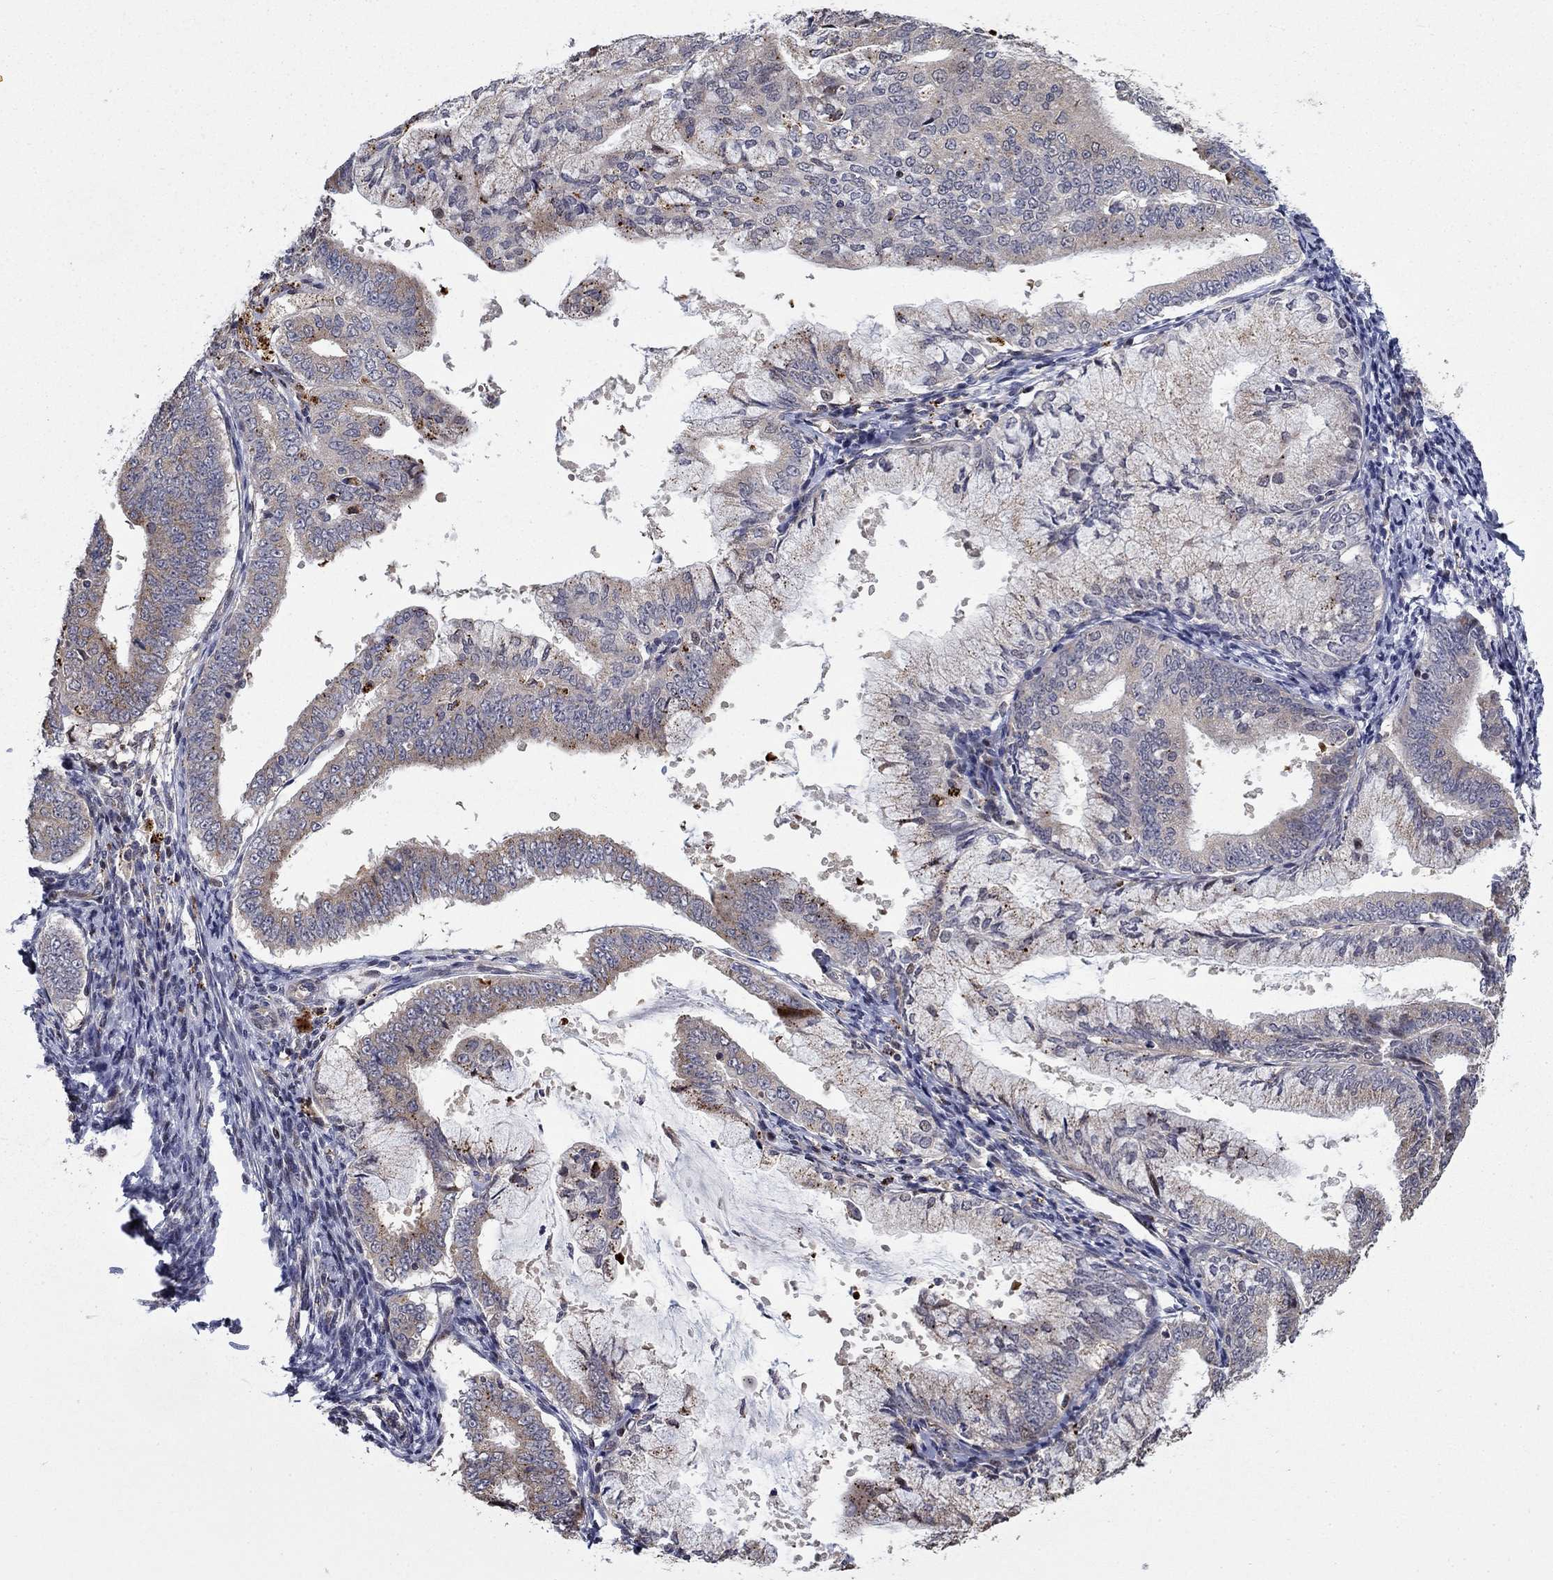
{"staining": {"intensity": "moderate", "quantity": "<25%", "location": "cytoplasmic/membranous"}, "tissue": "endometrial cancer", "cell_type": "Tumor cells", "image_type": "cancer", "snomed": [{"axis": "morphology", "description": "Adenocarcinoma, NOS"}, {"axis": "topography", "description": "Endometrium"}], "caption": "Immunohistochemical staining of human endometrial cancer (adenocarcinoma) demonstrates low levels of moderate cytoplasmic/membranous staining in about <25% of tumor cells.", "gene": "LPCAT4", "patient": {"sex": "female", "age": 63}}